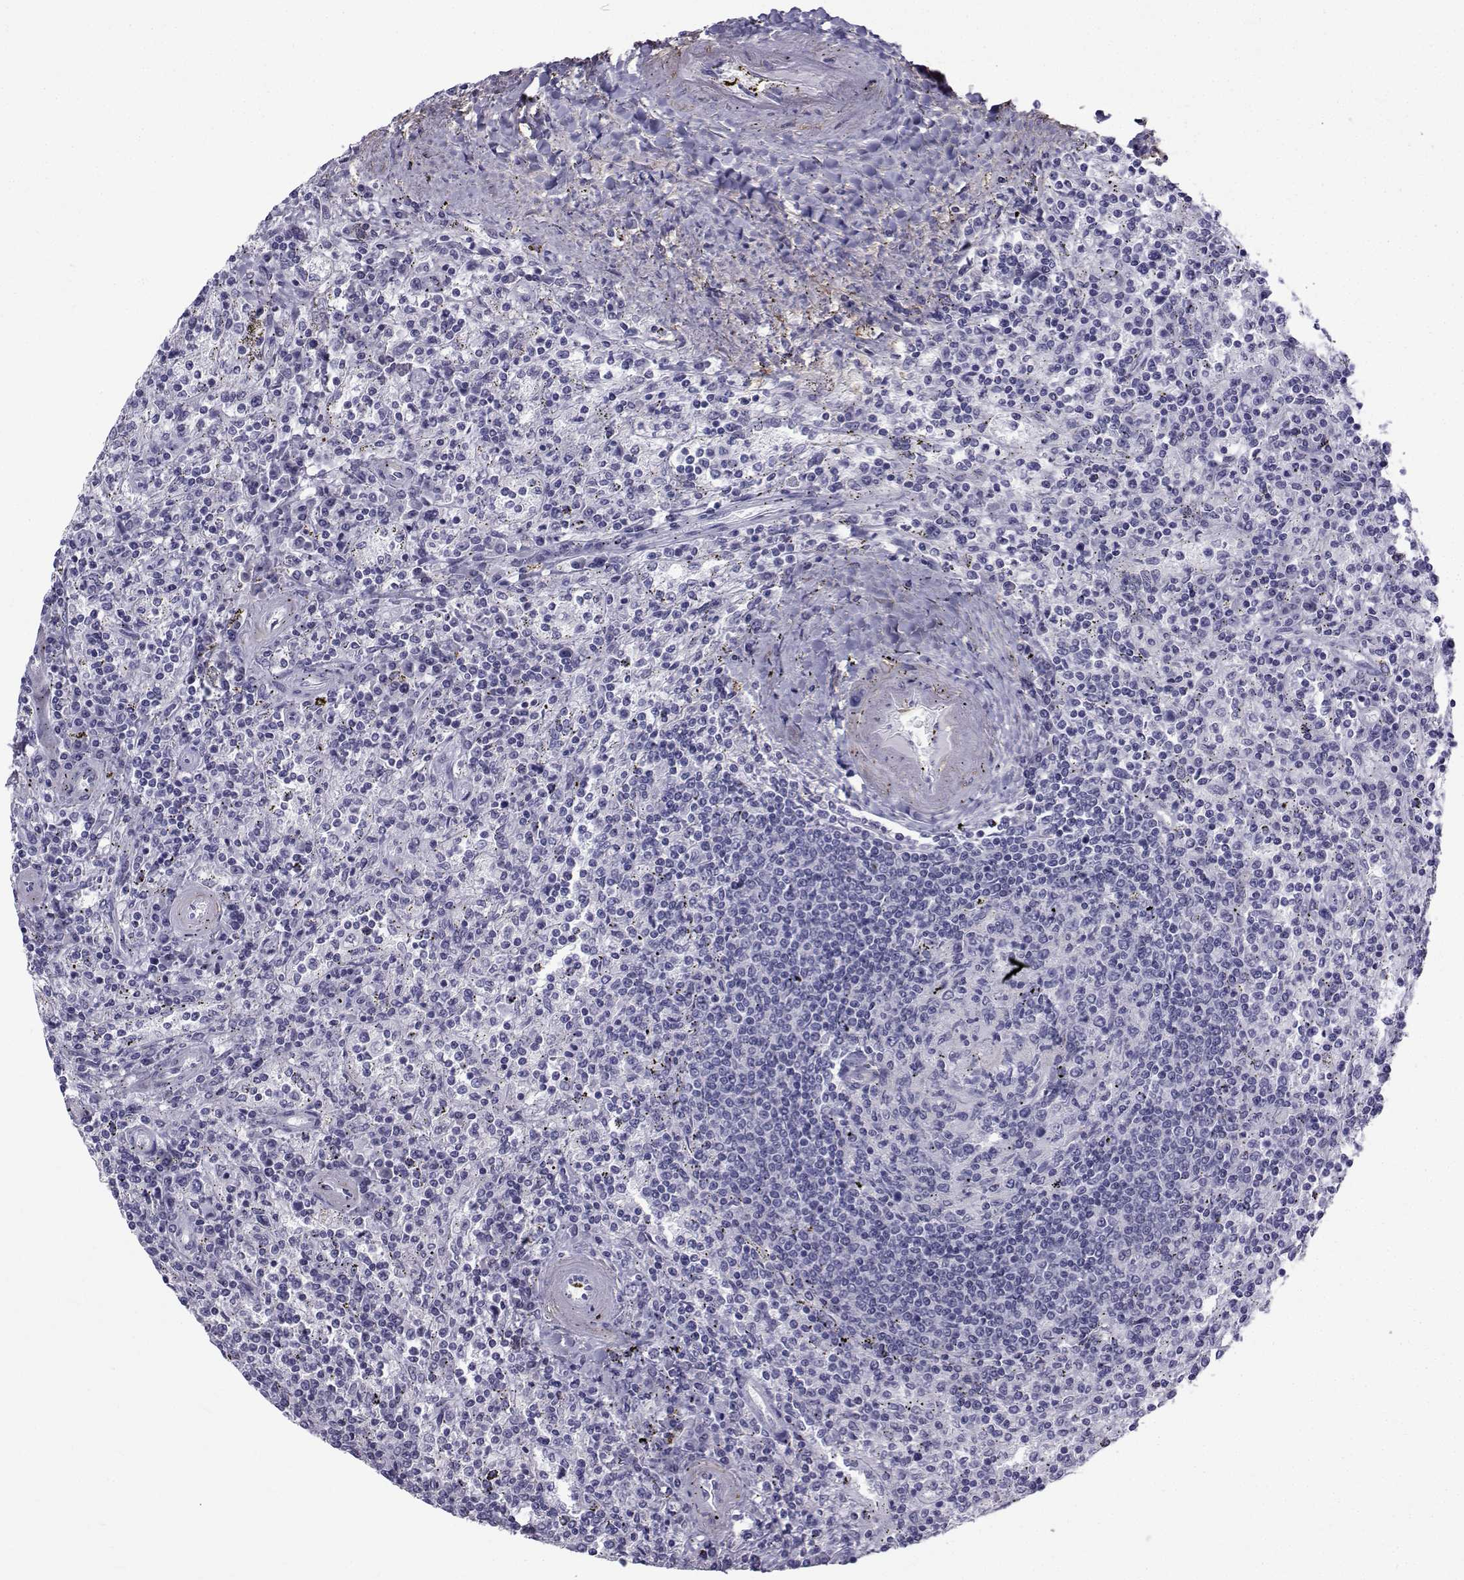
{"staining": {"intensity": "negative", "quantity": "none", "location": "none"}, "tissue": "lymphoma", "cell_type": "Tumor cells", "image_type": "cancer", "snomed": [{"axis": "morphology", "description": "Malignant lymphoma, non-Hodgkin's type, Low grade"}, {"axis": "topography", "description": "Spleen"}], "caption": "This is an immunohistochemistry histopathology image of human malignant lymphoma, non-Hodgkin's type (low-grade). There is no expression in tumor cells.", "gene": "SPANXD", "patient": {"sex": "male", "age": 62}}